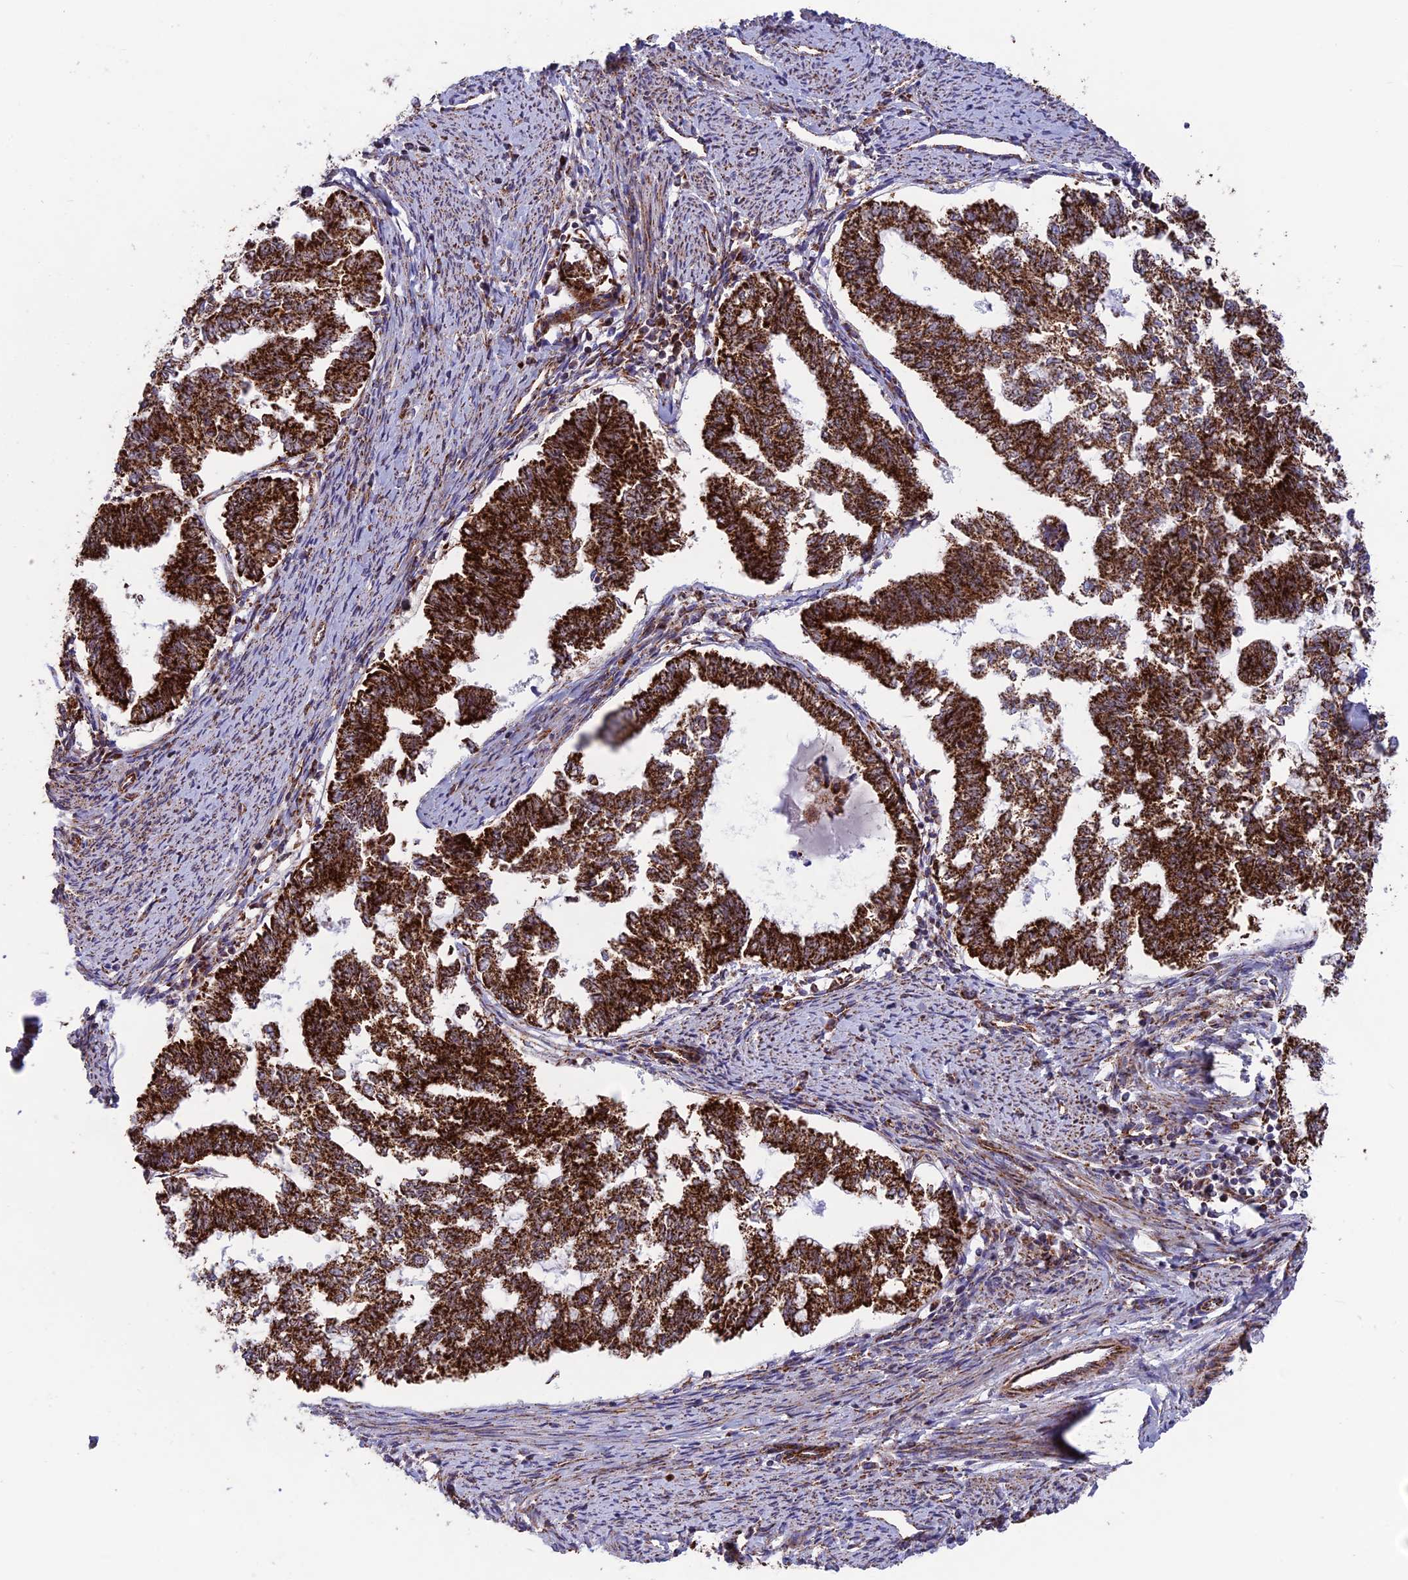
{"staining": {"intensity": "strong", "quantity": ">75%", "location": "cytoplasmic/membranous"}, "tissue": "endometrial cancer", "cell_type": "Tumor cells", "image_type": "cancer", "snomed": [{"axis": "morphology", "description": "Adenocarcinoma, NOS"}, {"axis": "topography", "description": "Endometrium"}], "caption": "Human endometrial cancer (adenocarcinoma) stained with a protein marker exhibits strong staining in tumor cells.", "gene": "MRPS18B", "patient": {"sex": "female", "age": 79}}